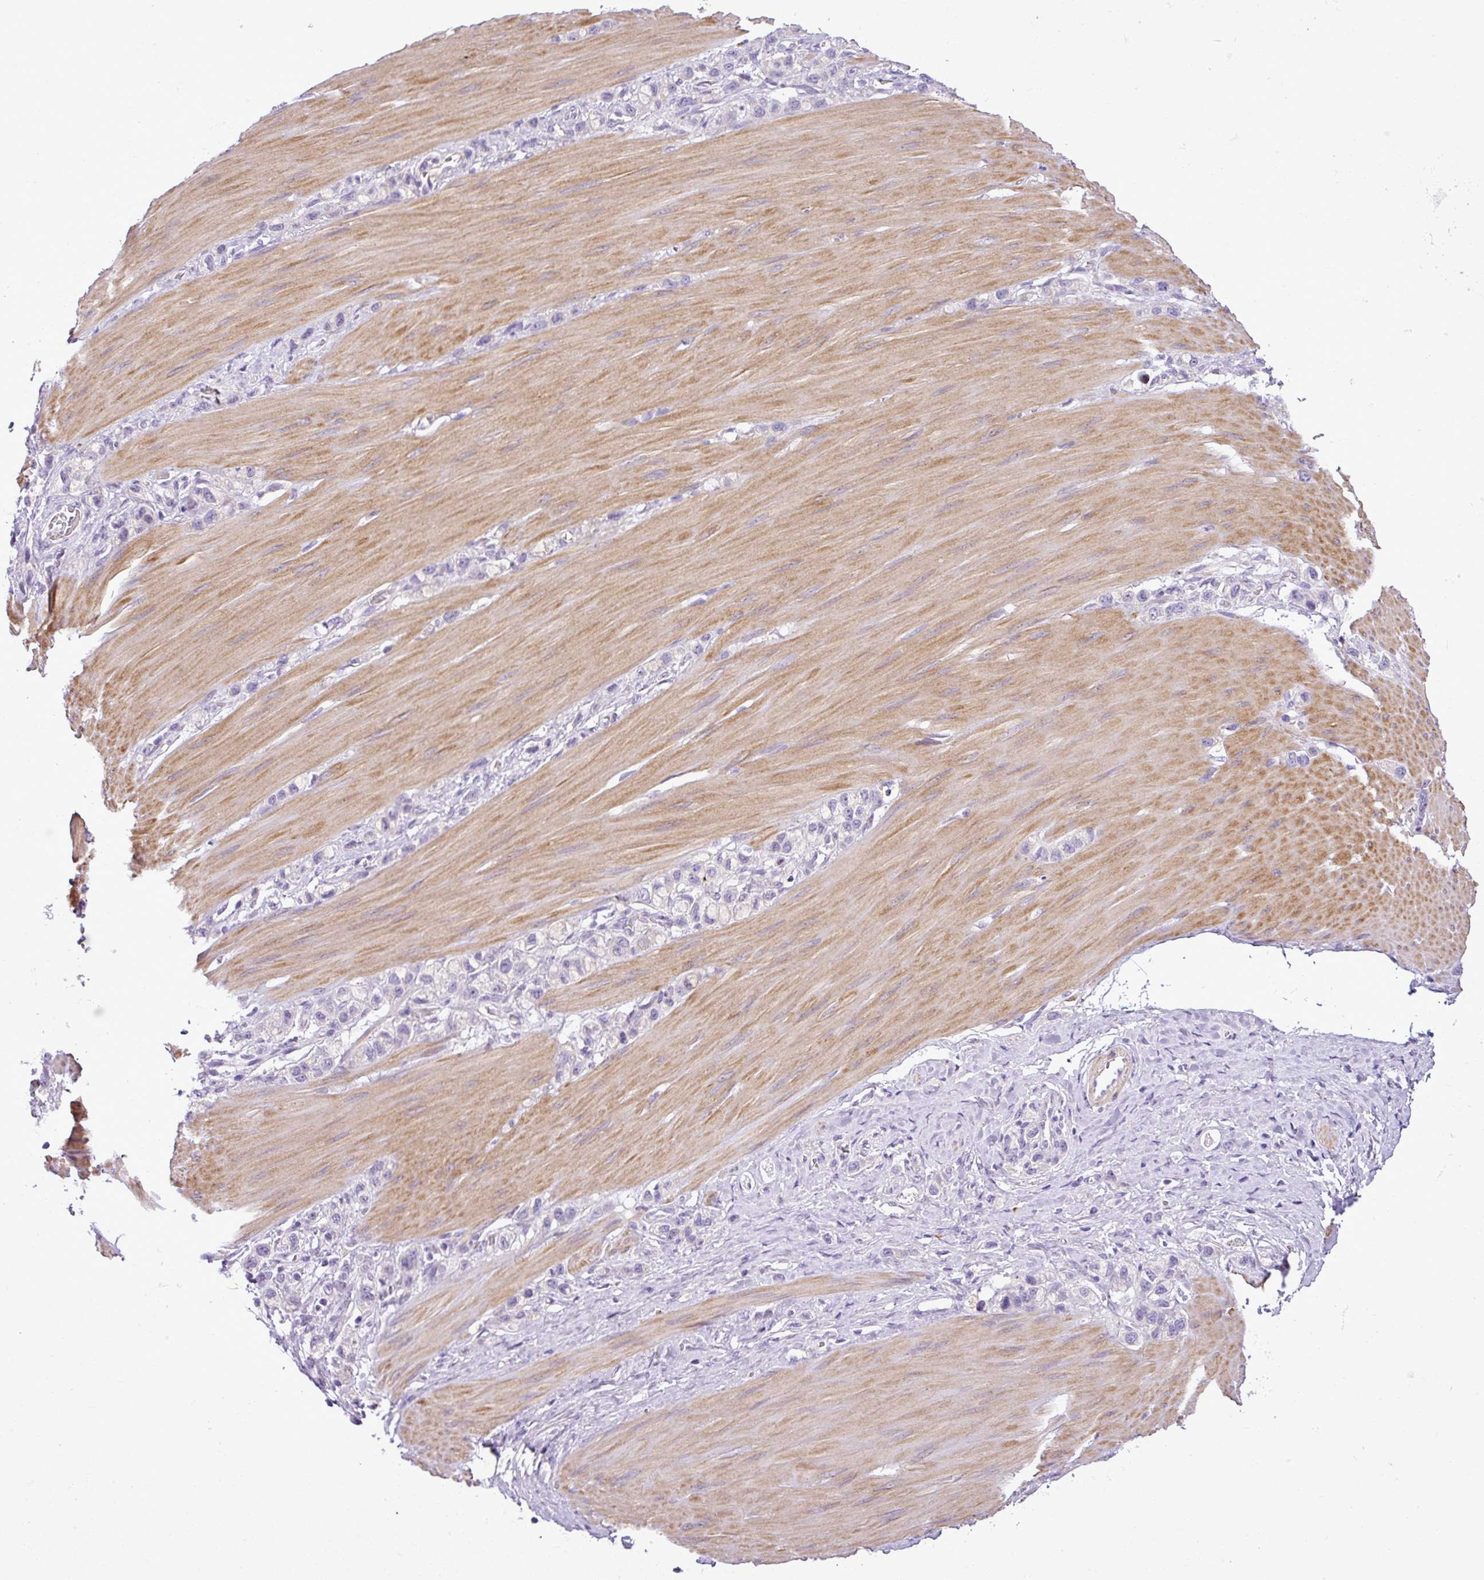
{"staining": {"intensity": "negative", "quantity": "none", "location": "none"}, "tissue": "stomach cancer", "cell_type": "Tumor cells", "image_type": "cancer", "snomed": [{"axis": "morphology", "description": "Adenocarcinoma, NOS"}, {"axis": "topography", "description": "Stomach"}], "caption": "Micrograph shows no significant protein staining in tumor cells of stomach adenocarcinoma. (Brightfield microscopy of DAB (3,3'-diaminobenzidine) IHC at high magnification).", "gene": "MOCS3", "patient": {"sex": "female", "age": 65}}